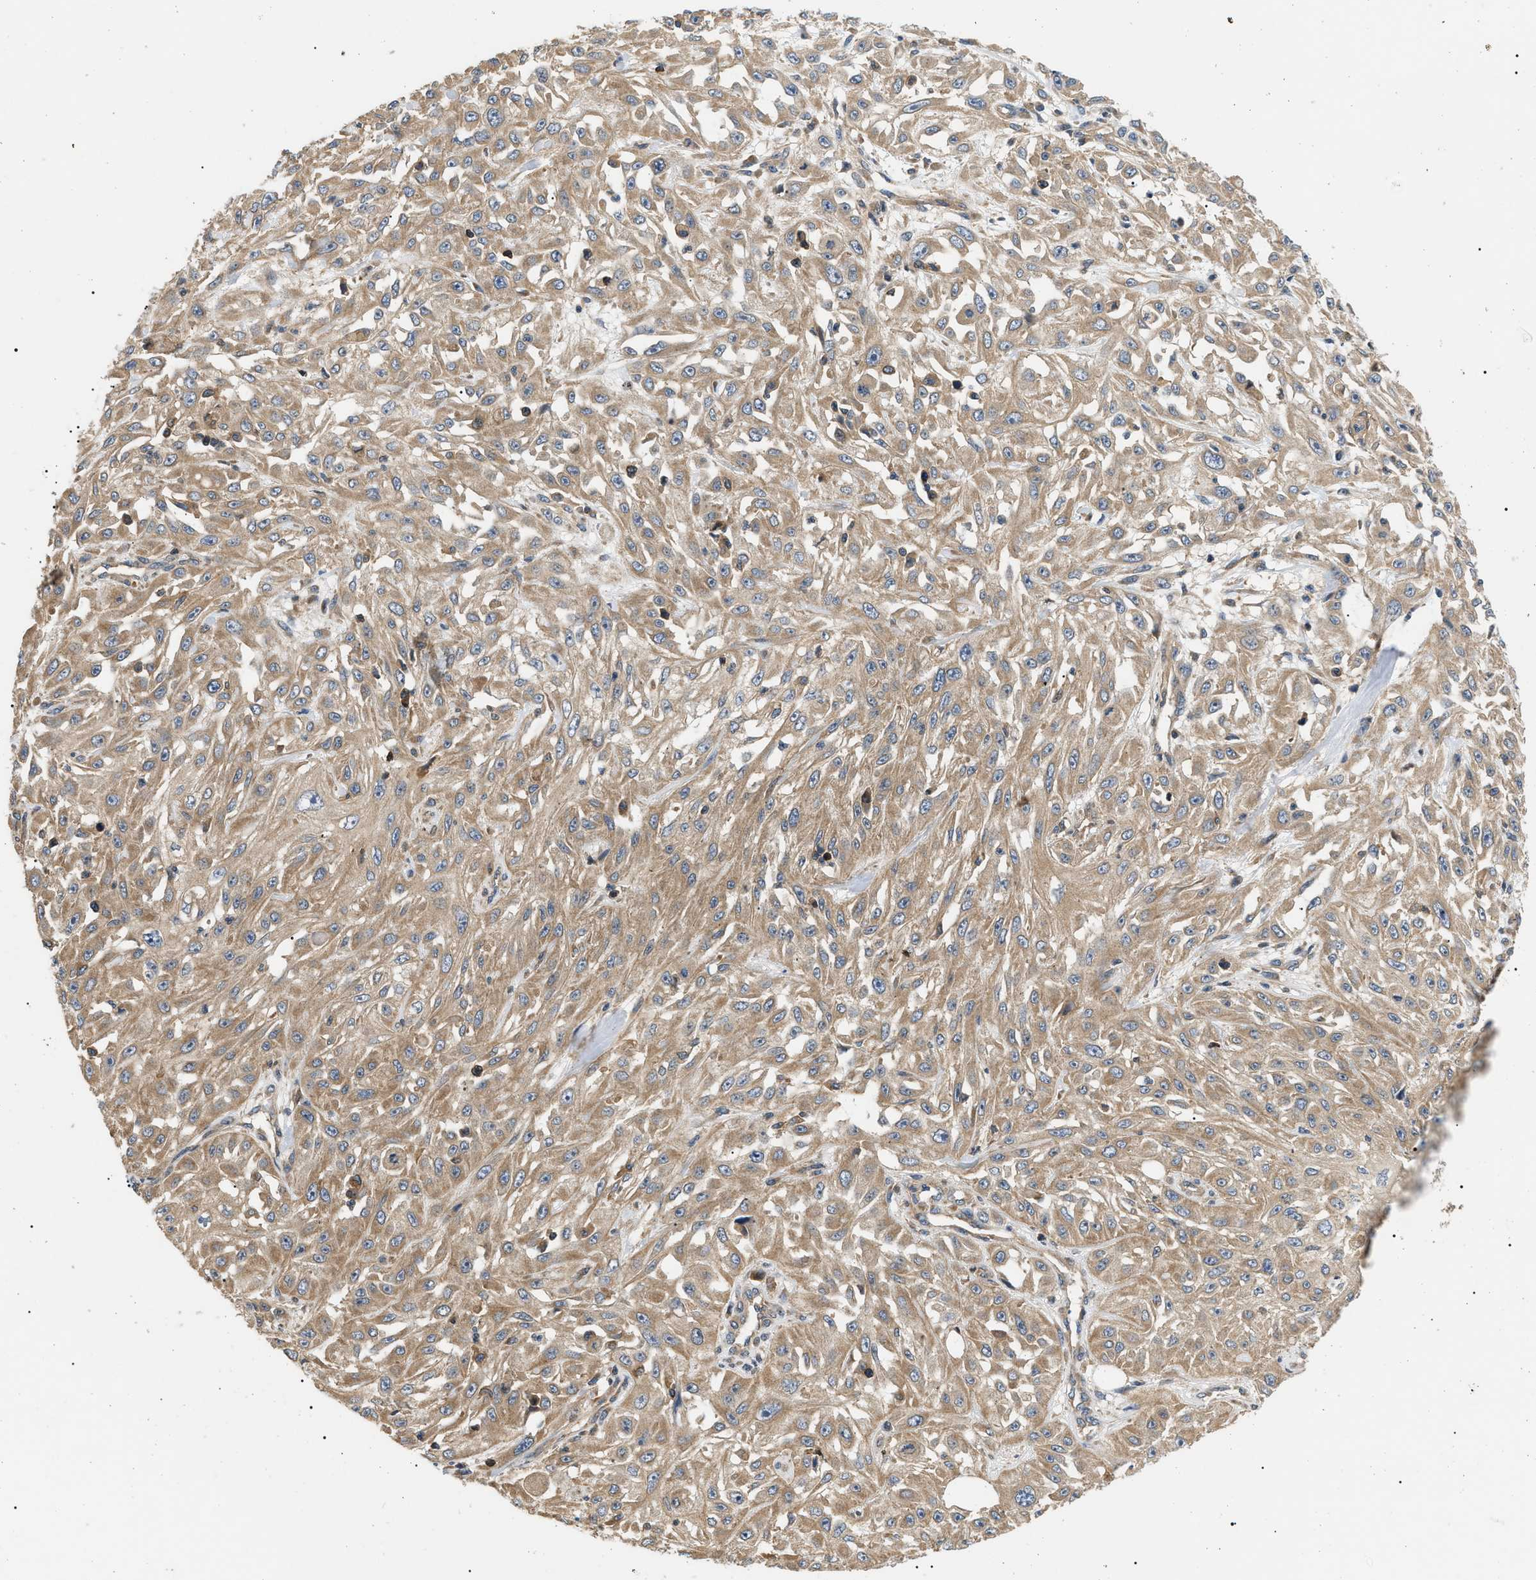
{"staining": {"intensity": "moderate", "quantity": ">75%", "location": "cytoplasmic/membranous"}, "tissue": "skin cancer", "cell_type": "Tumor cells", "image_type": "cancer", "snomed": [{"axis": "morphology", "description": "Squamous cell carcinoma, NOS"}, {"axis": "morphology", "description": "Squamous cell carcinoma, metastatic, NOS"}, {"axis": "topography", "description": "Skin"}, {"axis": "topography", "description": "Lymph node"}], "caption": "Immunohistochemical staining of skin metastatic squamous cell carcinoma shows medium levels of moderate cytoplasmic/membranous staining in approximately >75% of tumor cells. (IHC, brightfield microscopy, high magnification).", "gene": "PPM1B", "patient": {"sex": "male", "age": 75}}